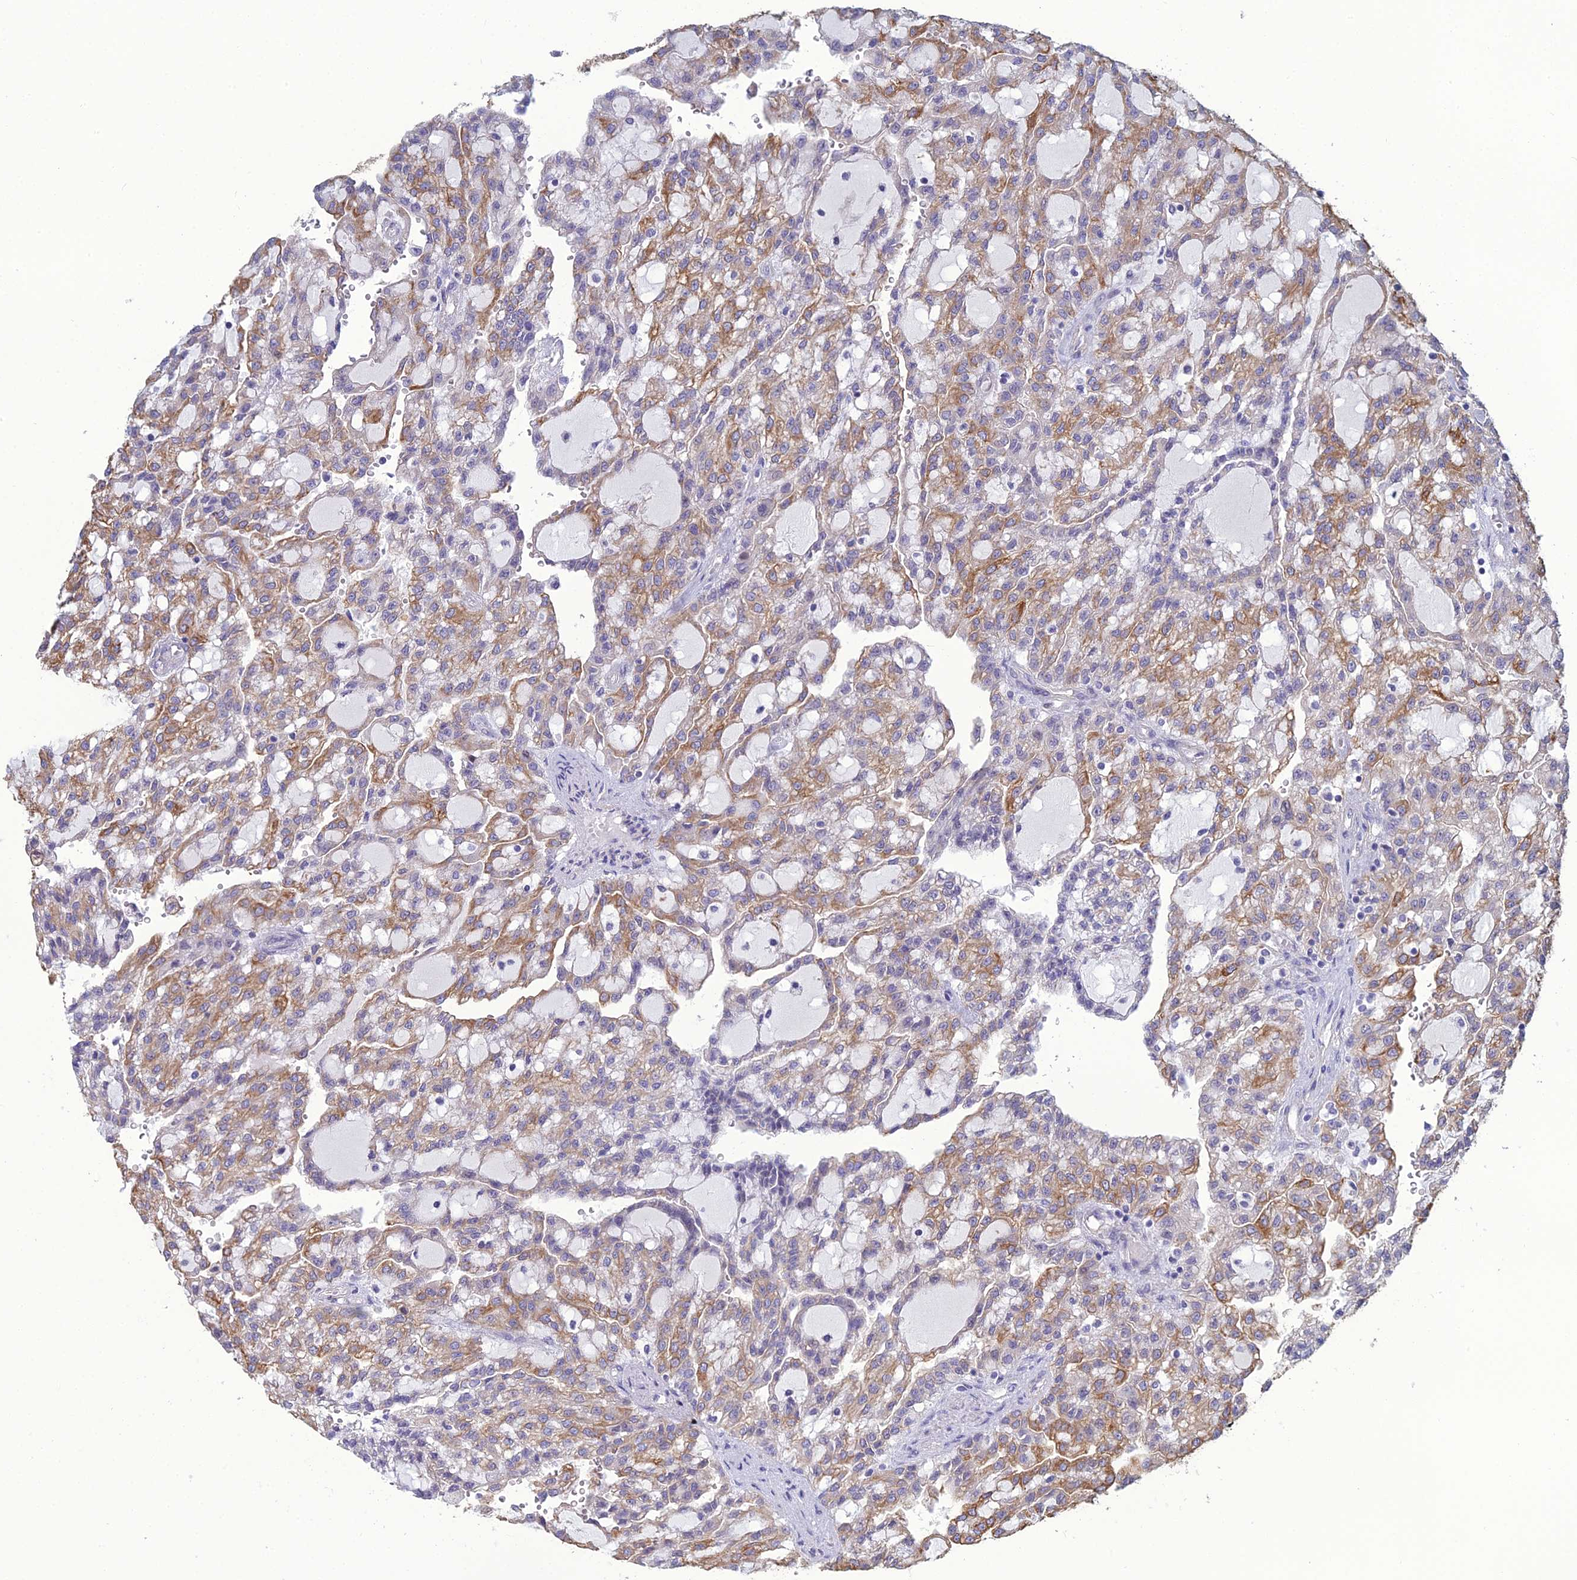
{"staining": {"intensity": "moderate", "quantity": ">75%", "location": "cytoplasmic/membranous"}, "tissue": "renal cancer", "cell_type": "Tumor cells", "image_type": "cancer", "snomed": [{"axis": "morphology", "description": "Adenocarcinoma, NOS"}, {"axis": "topography", "description": "Kidney"}], "caption": "Immunohistochemistry (DAB) staining of adenocarcinoma (renal) displays moderate cytoplasmic/membranous protein staining in approximately >75% of tumor cells.", "gene": "LZTS2", "patient": {"sex": "male", "age": 63}}